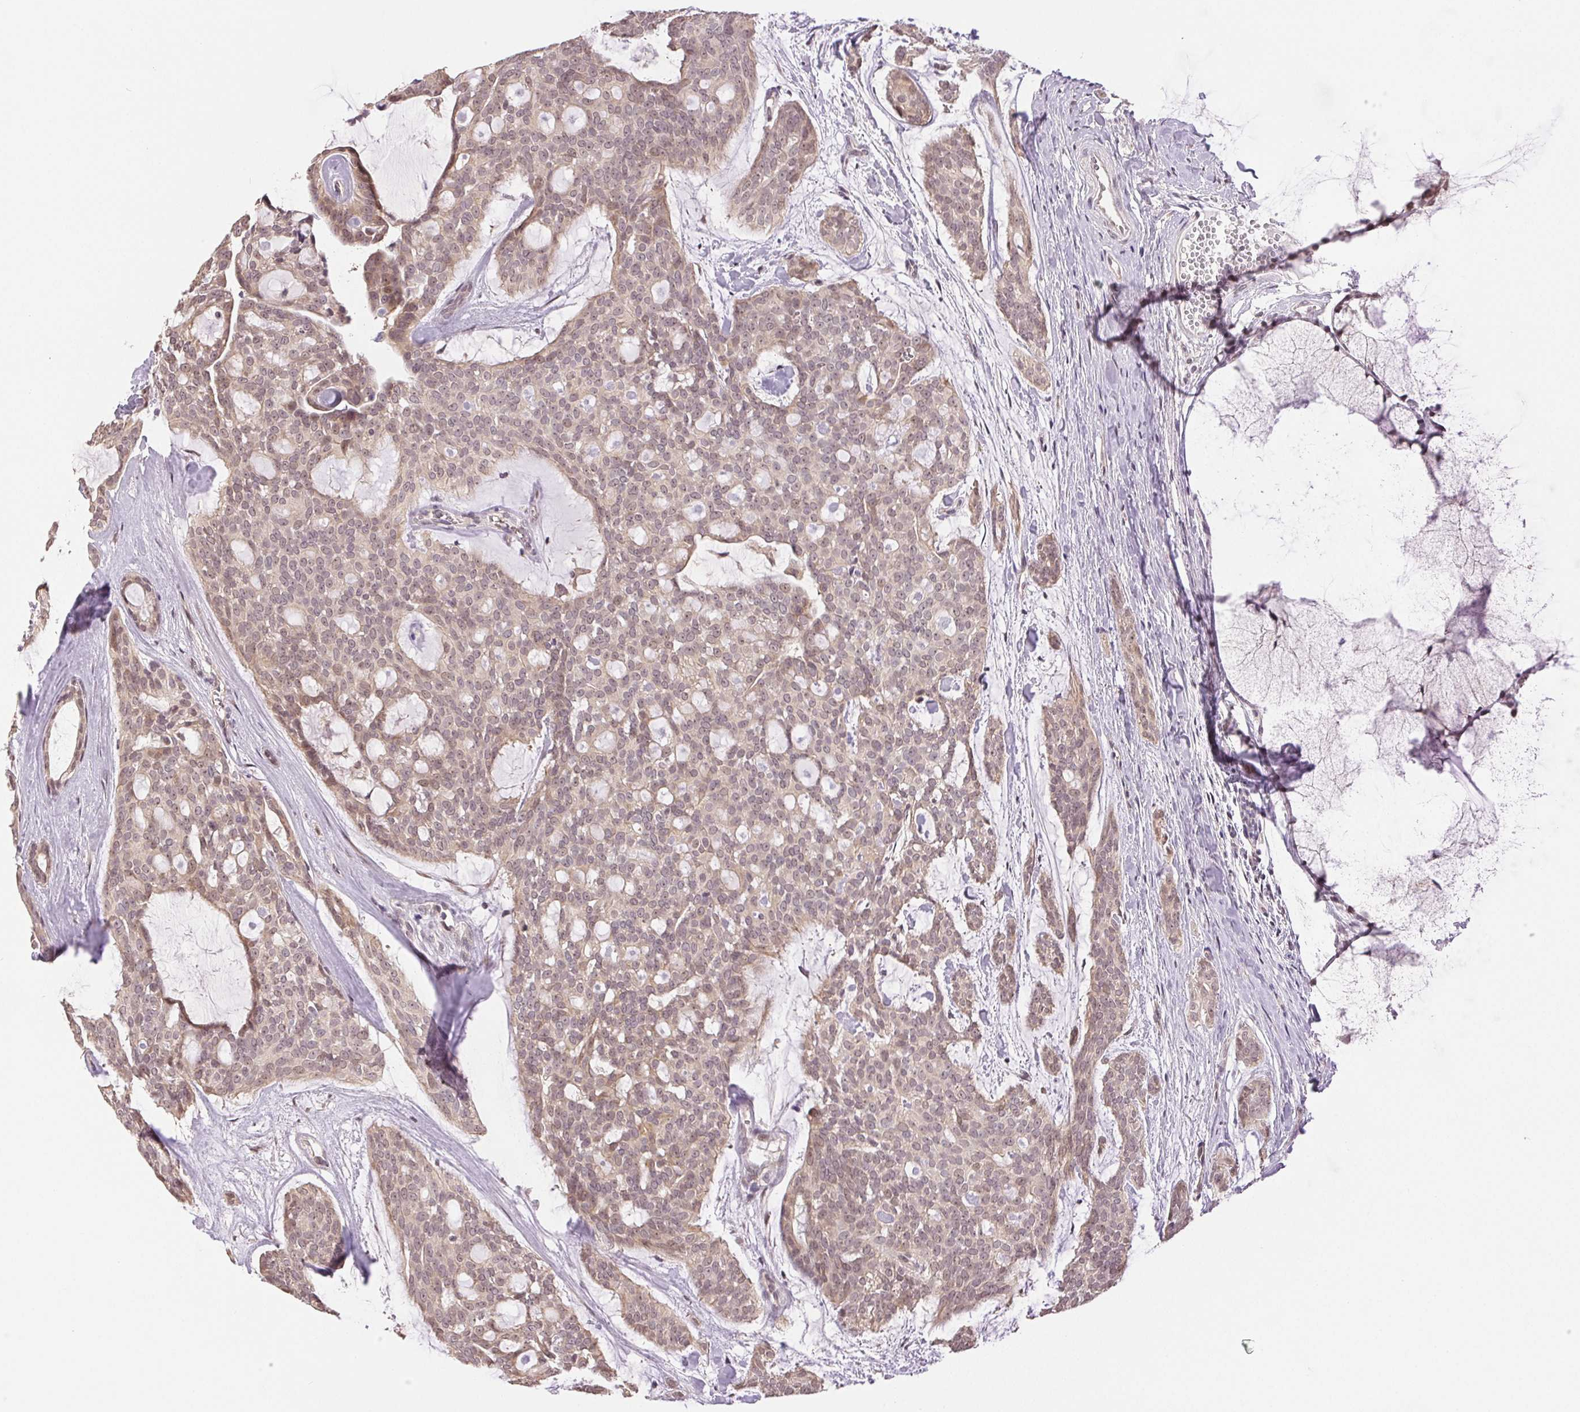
{"staining": {"intensity": "weak", "quantity": "25%-75%", "location": "nuclear"}, "tissue": "head and neck cancer", "cell_type": "Tumor cells", "image_type": "cancer", "snomed": [{"axis": "morphology", "description": "Adenocarcinoma, NOS"}, {"axis": "topography", "description": "Head-Neck"}], "caption": "Immunohistochemical staining of adenocarcinoma (head and neck) demonstrates low levels of weak nuclear protein expression in approximately 25%-75% of tumor cells. The staining was performed using DAB (3,3'-diaminobenzidine) to visualize the protein expression in brown, while the nuclei were stained in blue with hematoxylin (Magnification: 20x).", "gene": "PLCB1", "patient": {"sex": "male", "age": 66}}